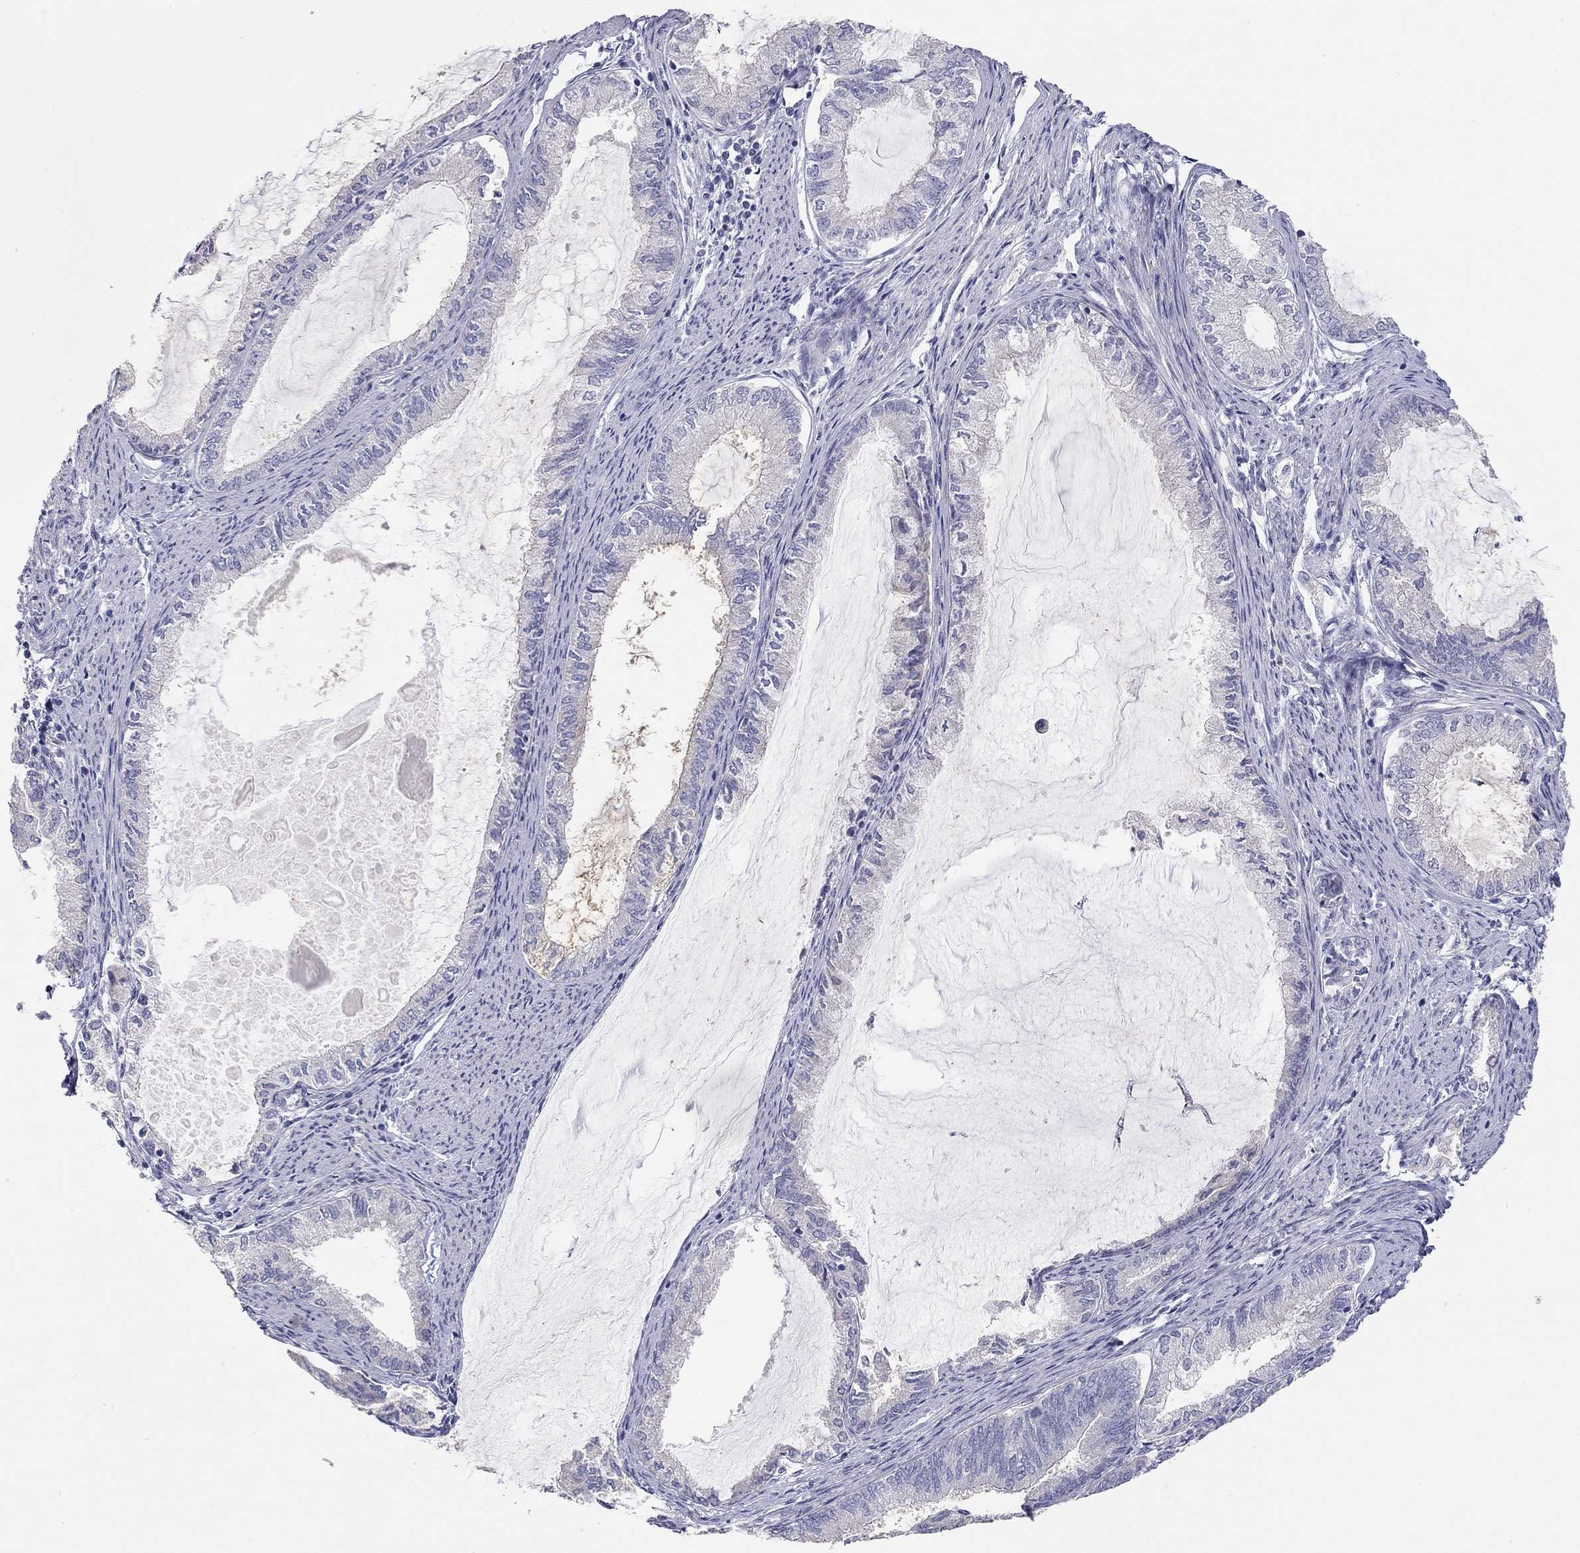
{"staining": {"intensity": "negative", "quantity": "none", "location": "none"}, "tissue": "endometrial cancer", "cell_type": "Tumor cells", "image_type": "cancer", "snomed": [{"axis": "morphology", "description": "Adenocarcinoma, NOS"}, {"axis": "topography", "description": "Endometrium"}], "caption": "High power microscopy image of an immunohistochemistry photomicrograph of endometrial adenocarcinoma, revealing no significant staining in tumor cells.", "gene": "PAPSS2", "patient": {"sex": "female", "age": 86}}